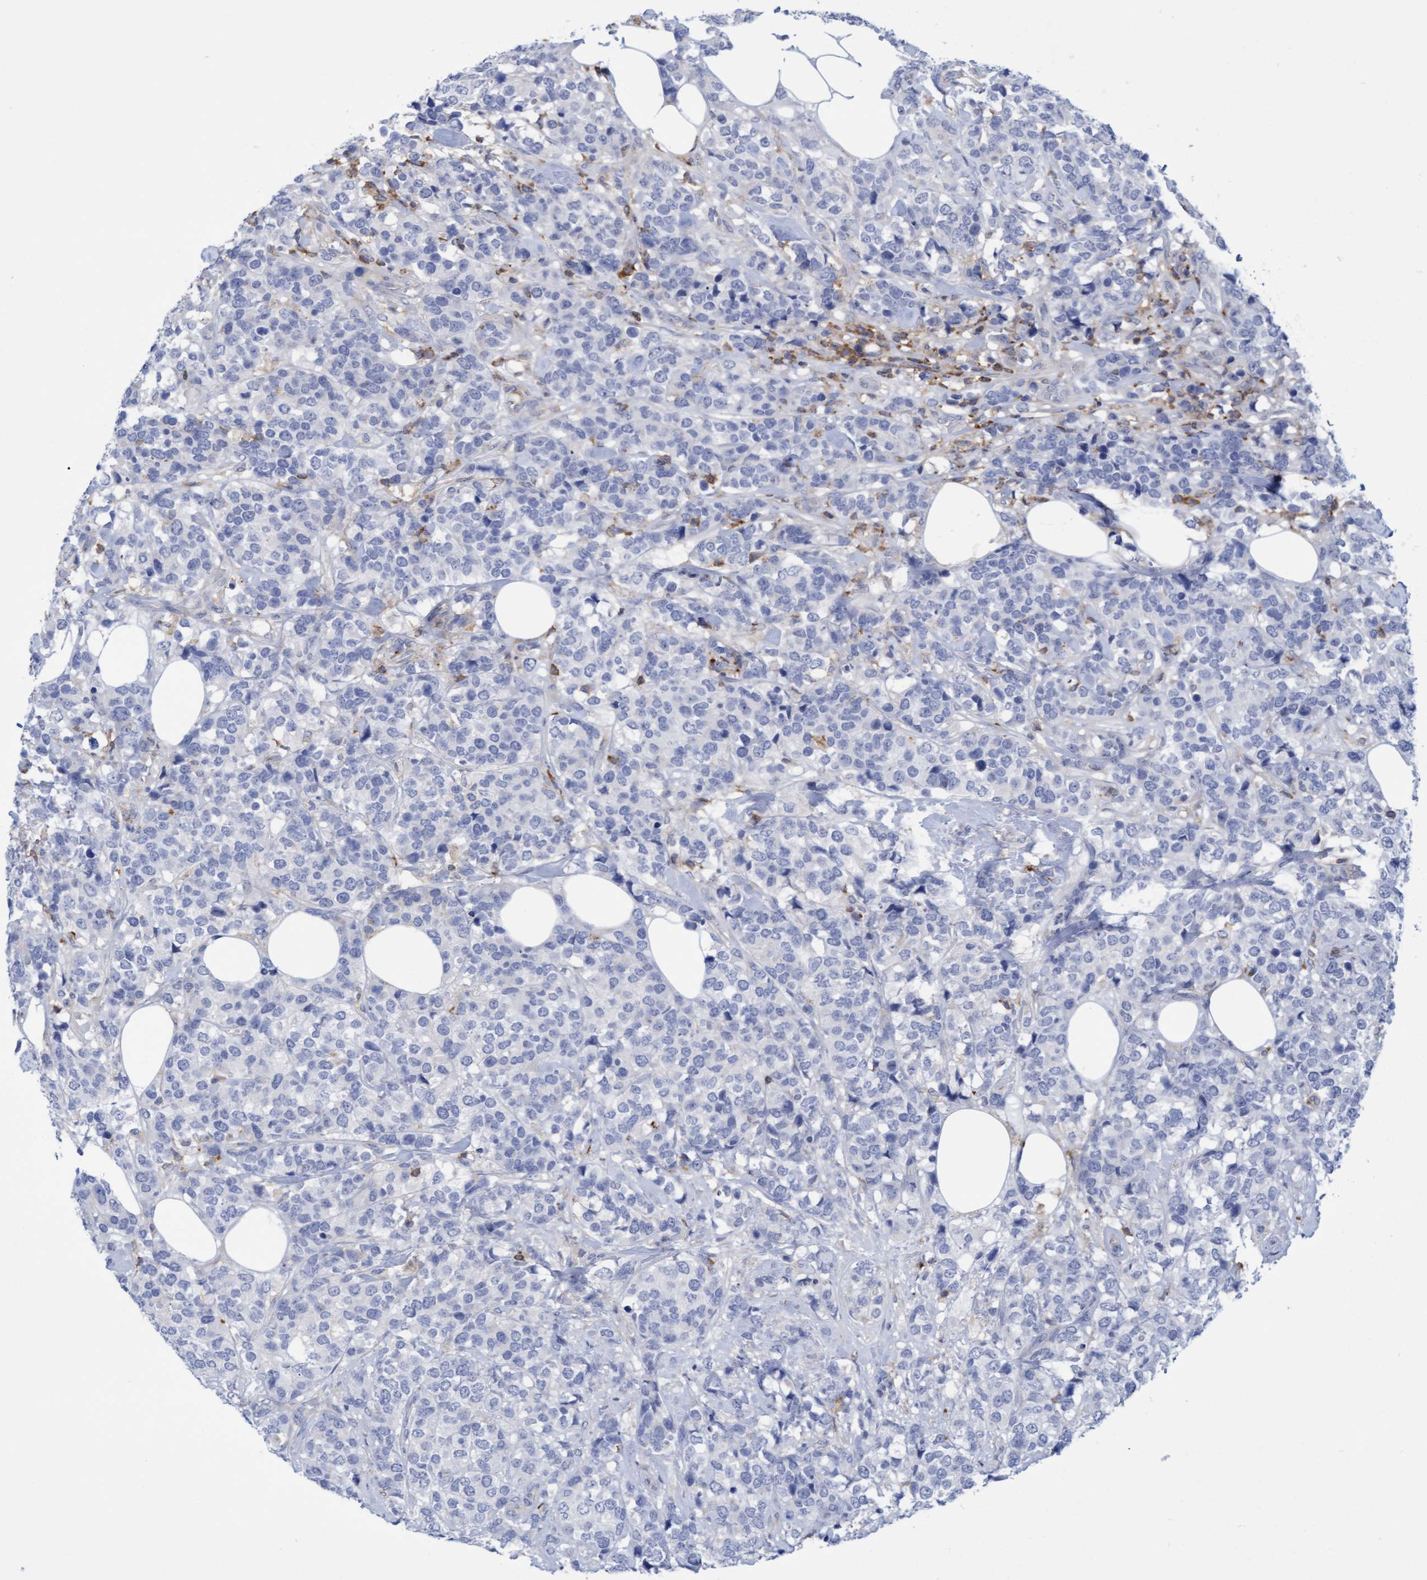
{"staining": {"intensity": "negative", "quantity": "none", "location": "none"}, "tissue": "breast cancer", "cell_type": "Tumor cells", "image_type": "cancer", "snomed": [{"axis": "morphology", "description": "Lobular carcinoma"}, {"axis": "topography", "description": "Breast"}], "caption": "This is a image of immunohistochemistry (IHC) staining of breast cancer (lobular carcinoma), which shows no staining in tumor cells.", "gene": "FNBP1", "patient": {"sex": "female", "age": 59}}